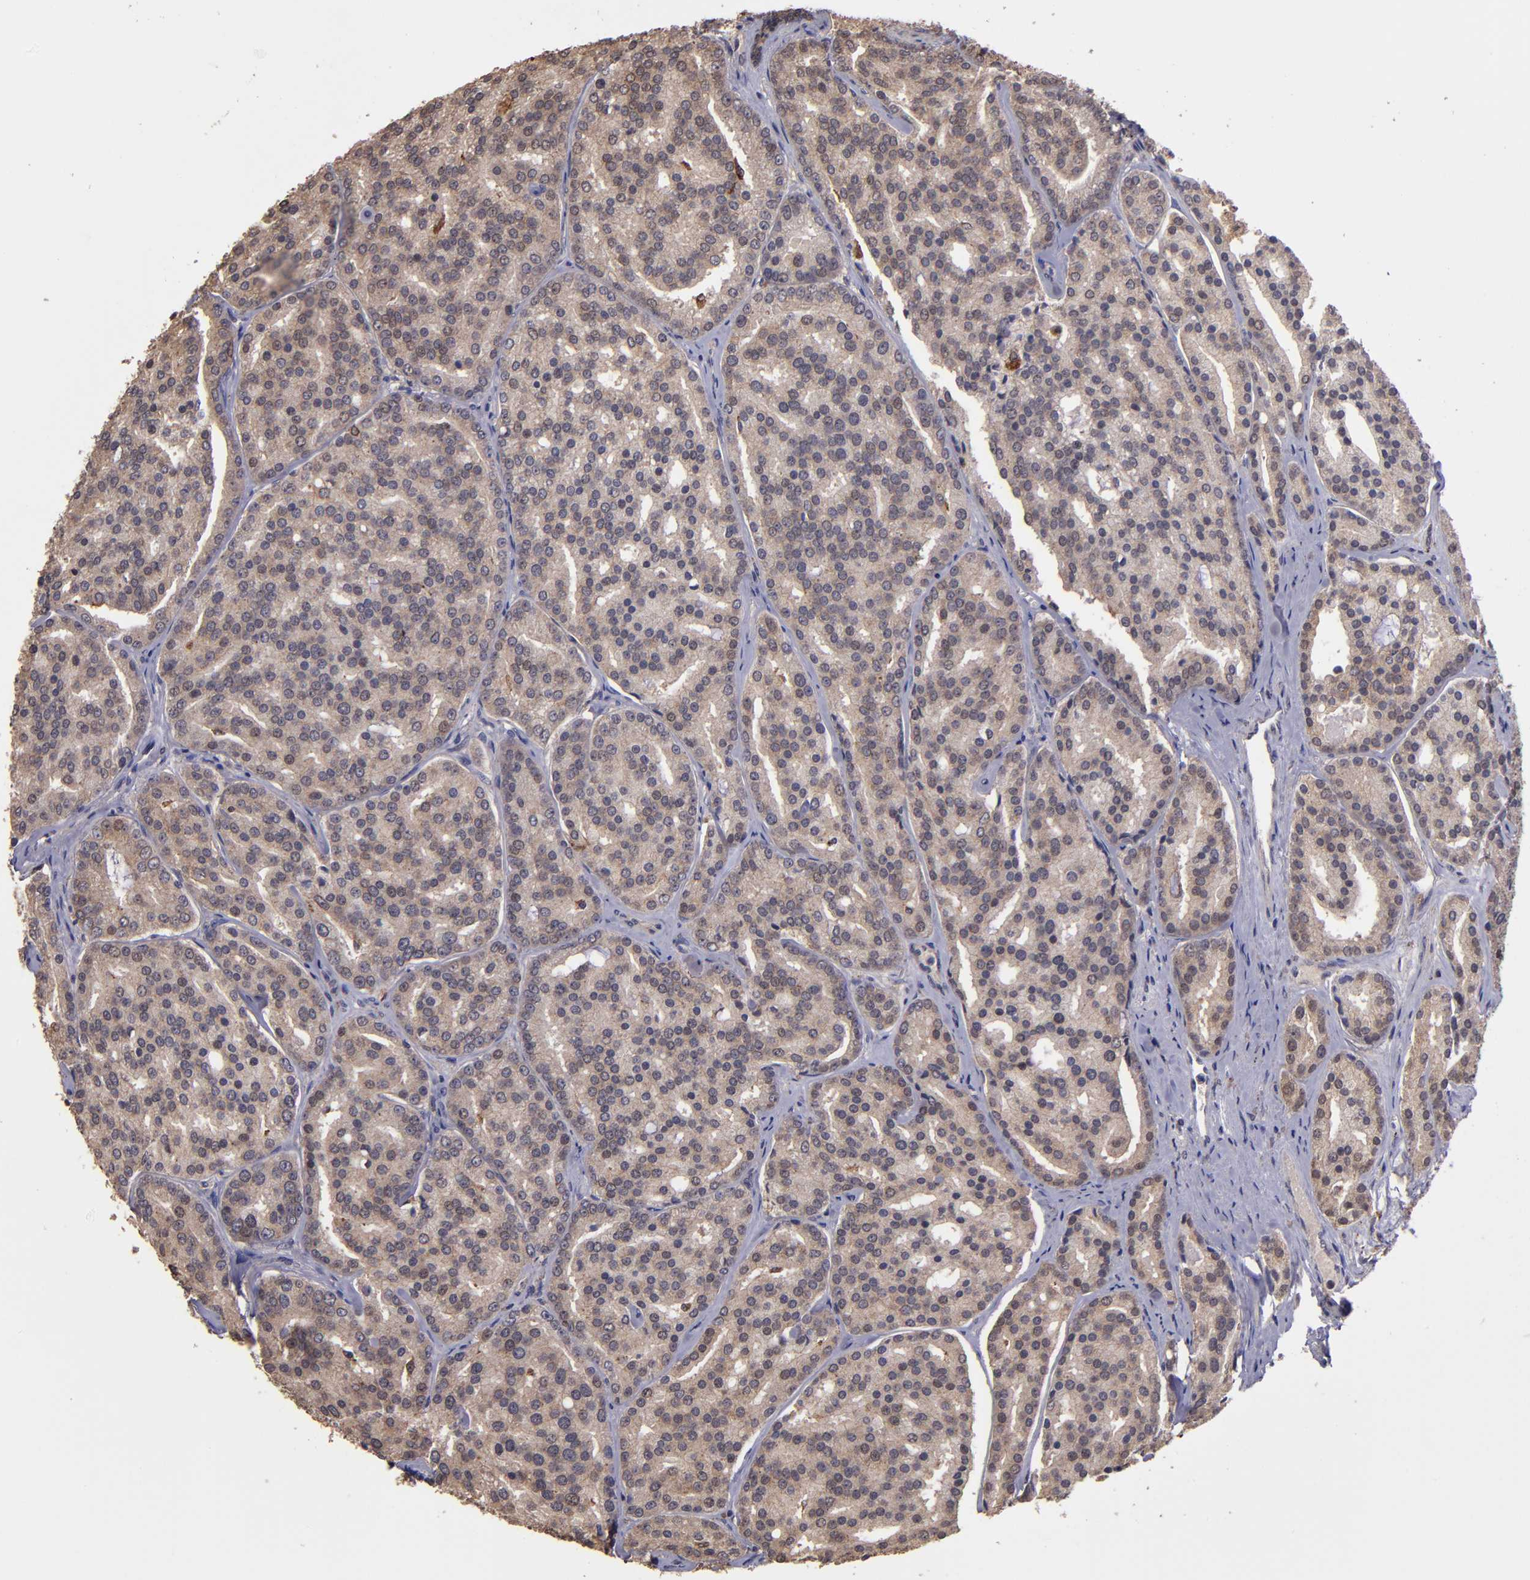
{"staining": {"intensity": "moderate", "quantity": ">75%", "location": "cytoplasmic/membranous,nuclear"}, "tissue": "prostate cancer", "cell_type": "Tumor cells", "image_type": "cancer", "snomed": [{"axis": "morphology", "description": "Adenocarcinoma, High grade"}, {"axis": "topography", "description": "Prostate"}], "caption": "Human adenocarcinoma (high-grade) (prostate) stained with a brown dye shows moderate cytoplasmic/membranous and nuclear positive positivity in about >75% of tumor cells.", "gene": "SIPA1L1", "patient": {"sex": "male", "age": 64}}